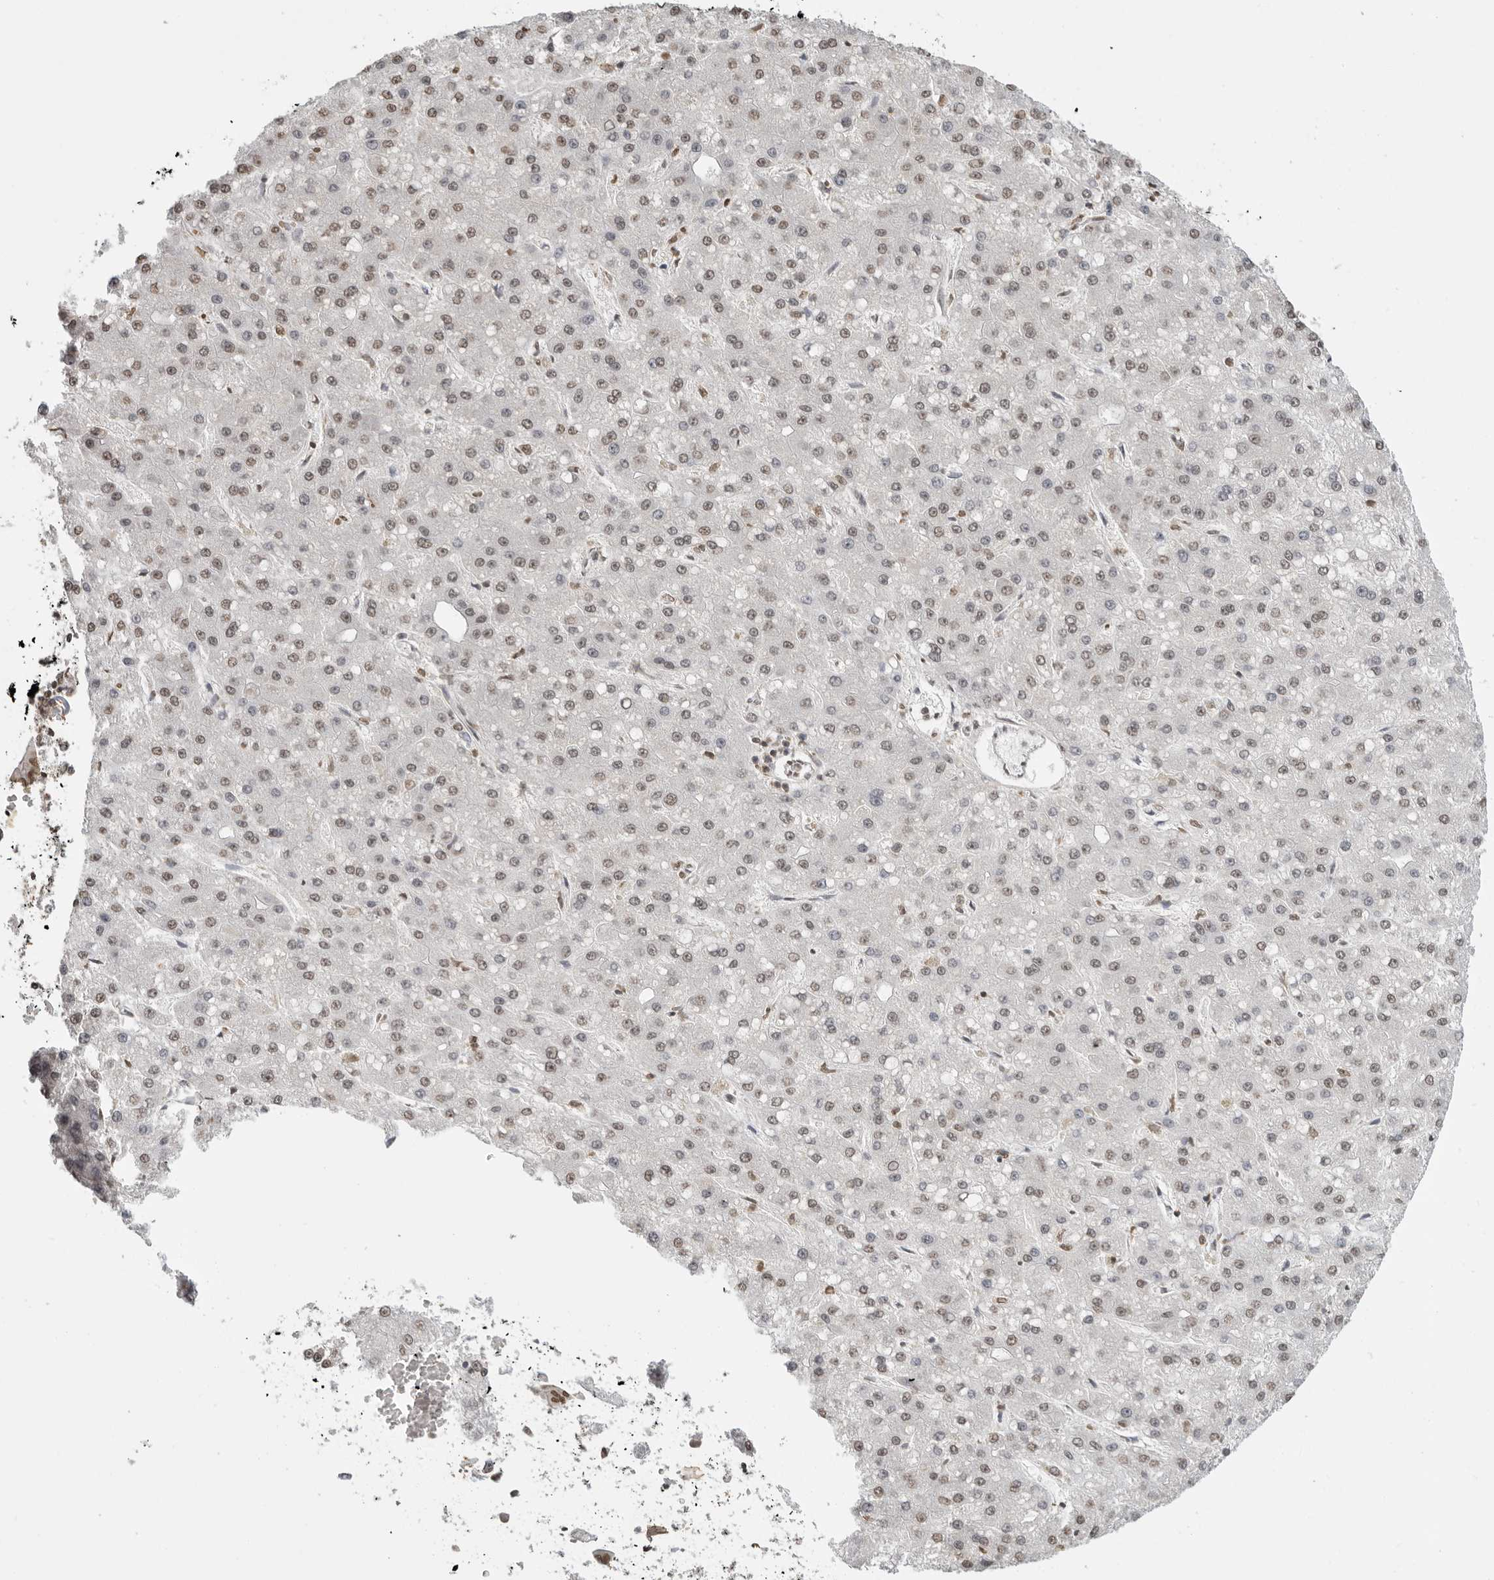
{"staining": {"intensity": "moderate", "quantity": "25%-75%", "location": "nuclear"}, "tissue": "liver cancer", "cell_type": "Tumor cells", "image_type": "cancer", "snomed": [{"axis": "morphology", "description": "Carcinoma, Hepatocellular, NOS"}, {"axis": "topography", "description": "Liver"}], "caption": "DAB immunohistochemical staining of human liver cancer displays moderate nuclear protein positivity in about 25%-75% of tumor cells.", "gene": "RPA2", "patient": {"sex": "male", "age": 67}}